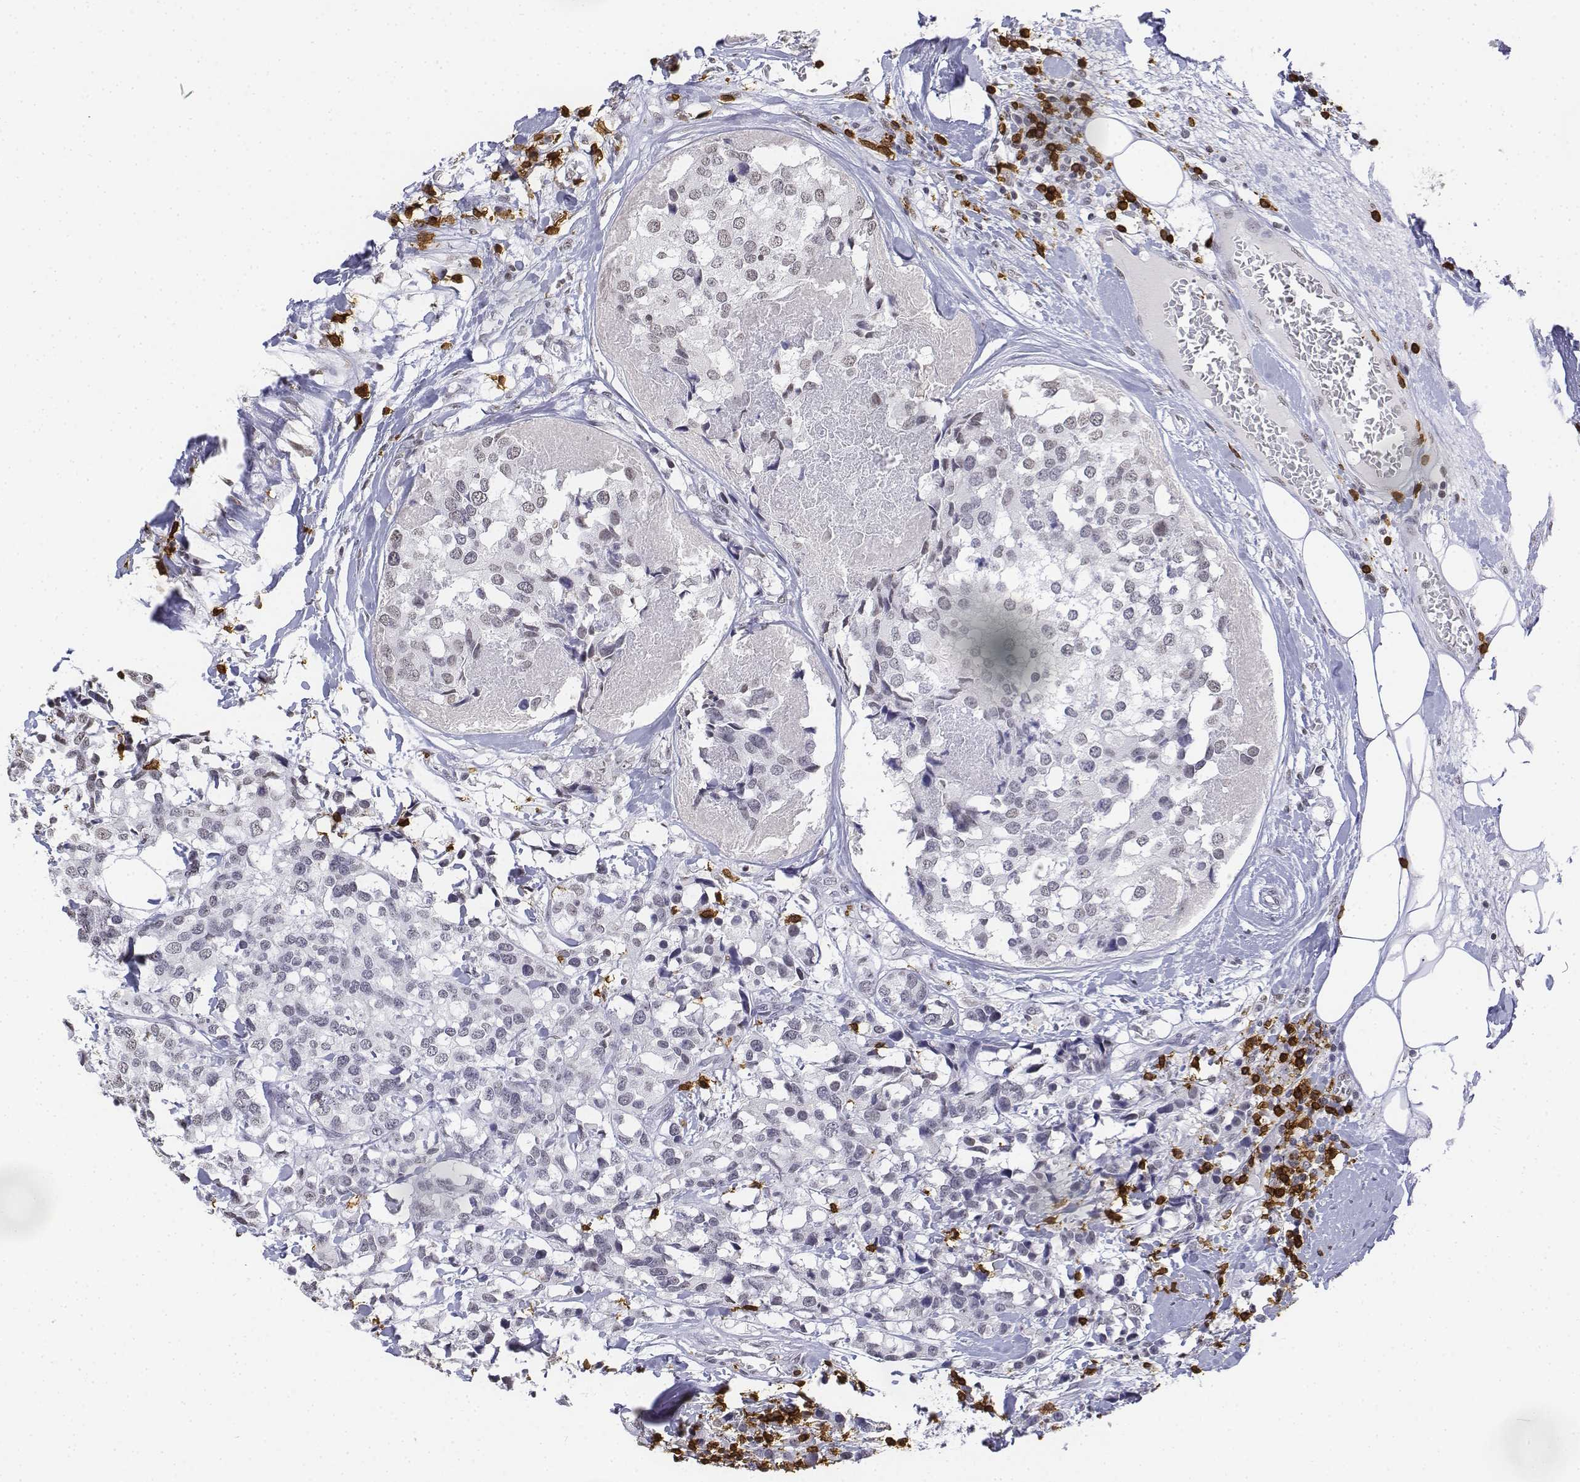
{"staining": {"intensity": "negative", "quantity": "none", "location": "none"}, "tissue": "breast cancer", "cell_type": "Tumor cells", "image_type": "cancer", "snomed": [{"axis": "morphology", "description": "Lobular carcinoma"}, {"axis": "topography", "description": "Breast"}], "caption": "Immunohistochemical staining of breast lobular carcinoma exhibits no significant positivity in tumor cells.", "gene": "CD3E", "patient": {"sex": "female", "age": 59}}